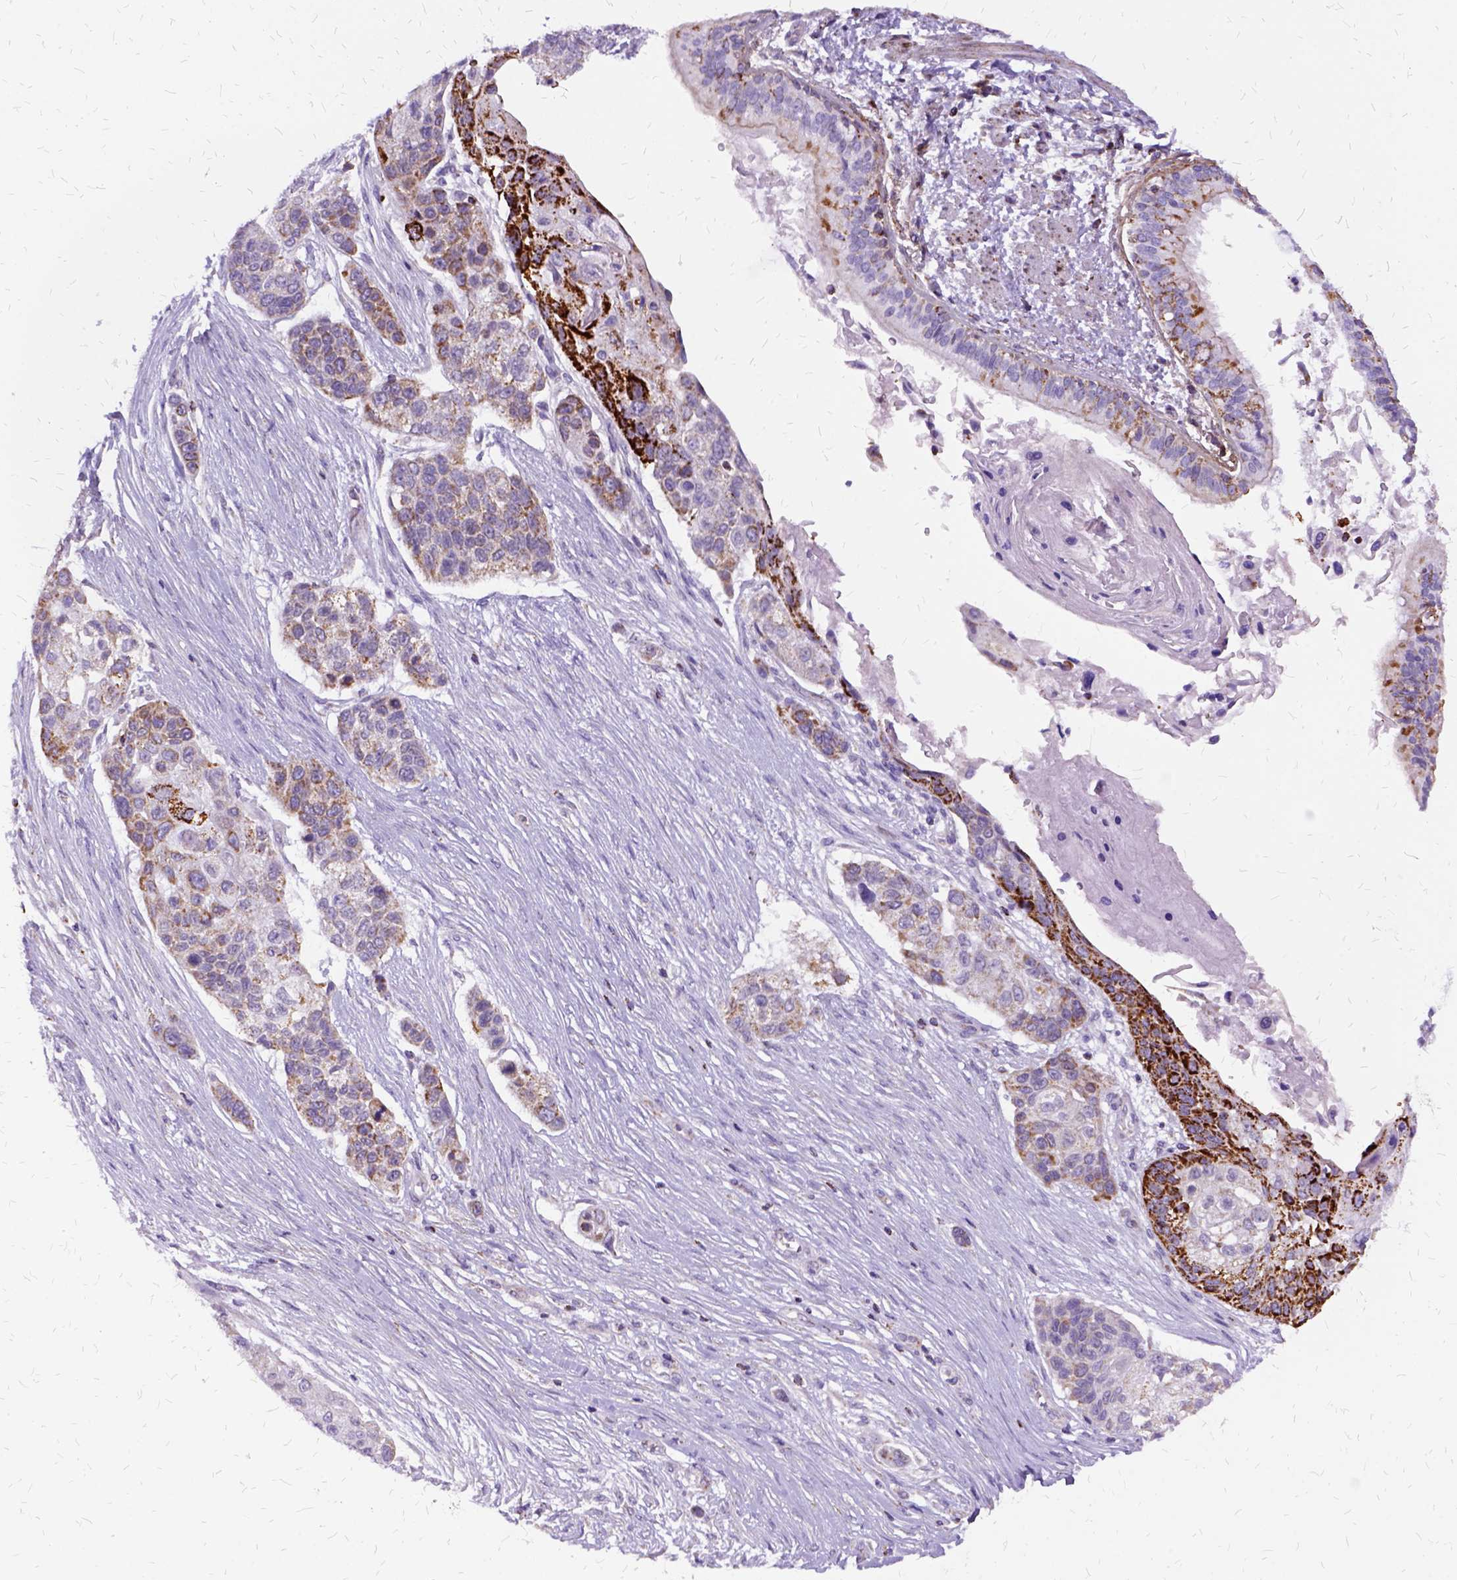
{"staining": {"intensity": "strong", "quantity": "<25%", "location": "cytoplasmic/membranous"}, "tissue": "lung cancer", "cell_type": "Tumor cells", "image_type": "cancer", "snomed": [{"axis": "morphology", "description": "Squamous cell carcinoma, NOS"}, {"axis": "topography", "description": "Lung"}], "caption": "Lung cancer stained with a brown dye demonstrates strong cytoplasmic/membranous positive positivity in about <25% of tumor cells.", "gene": "OXCT1", "patient": {"sex": "male", "age": 69}}